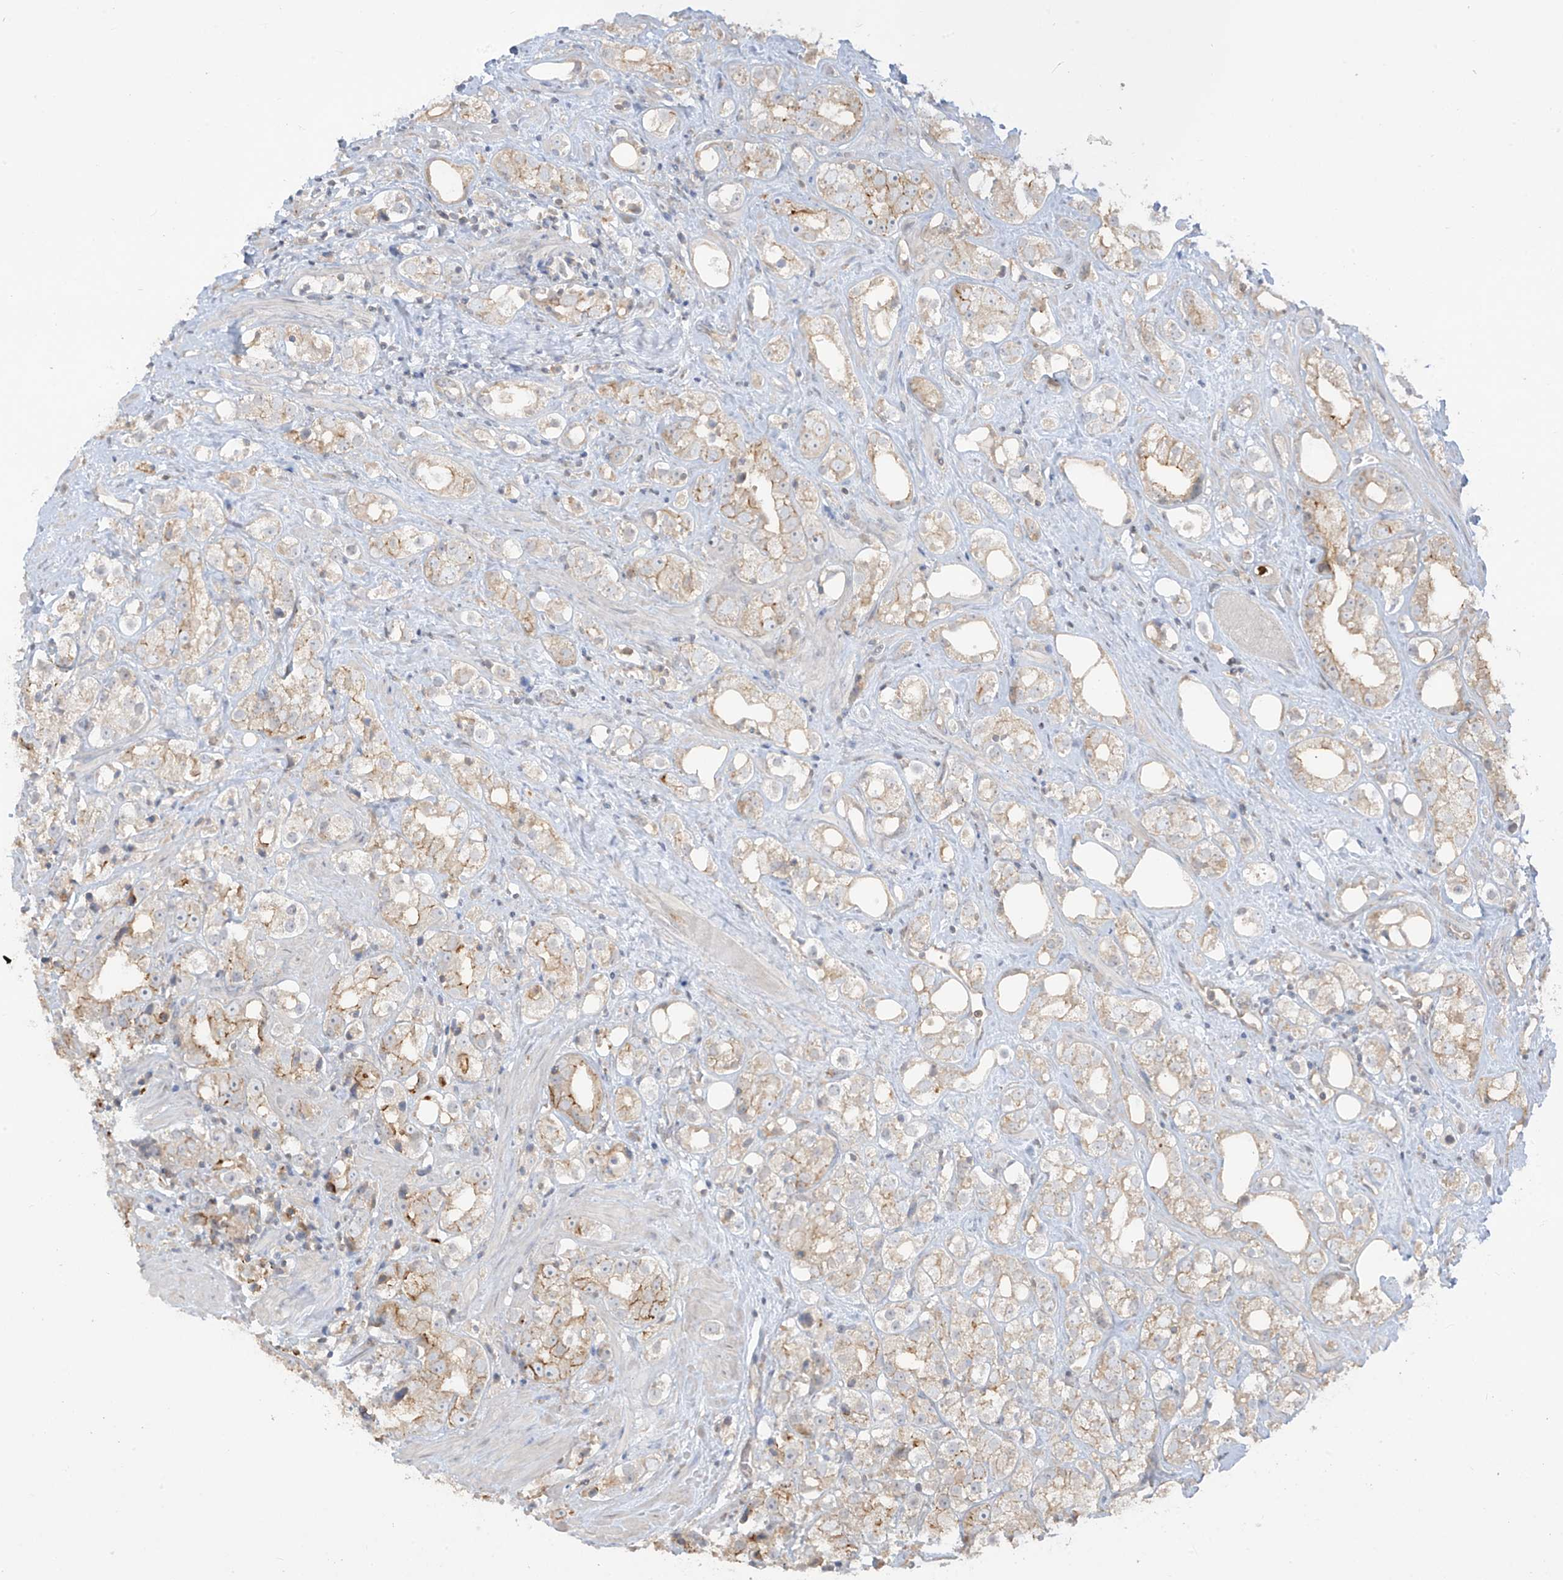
{"staining": {"intensity": "moderate", "quantity": "<25%", "location": "cytoplasmic/membranous"}, "tissue": "prostate cancer", "cell_type": "Tumor cells", "image_type": "cancer", "snomed": [{"axis": "morphology", "description": "Adenocarcinoma, NOS"}, {"axis": "topography", "description": "Prostate"}], "caption": "This is a histology image of IHC staining of prostate adenocarcinoma, which shows moderate expression in the cytoplasmic/membranous of tumor cells.", "gene": "ANGEL2", "patient": {"sex": "male", "age": 79}}